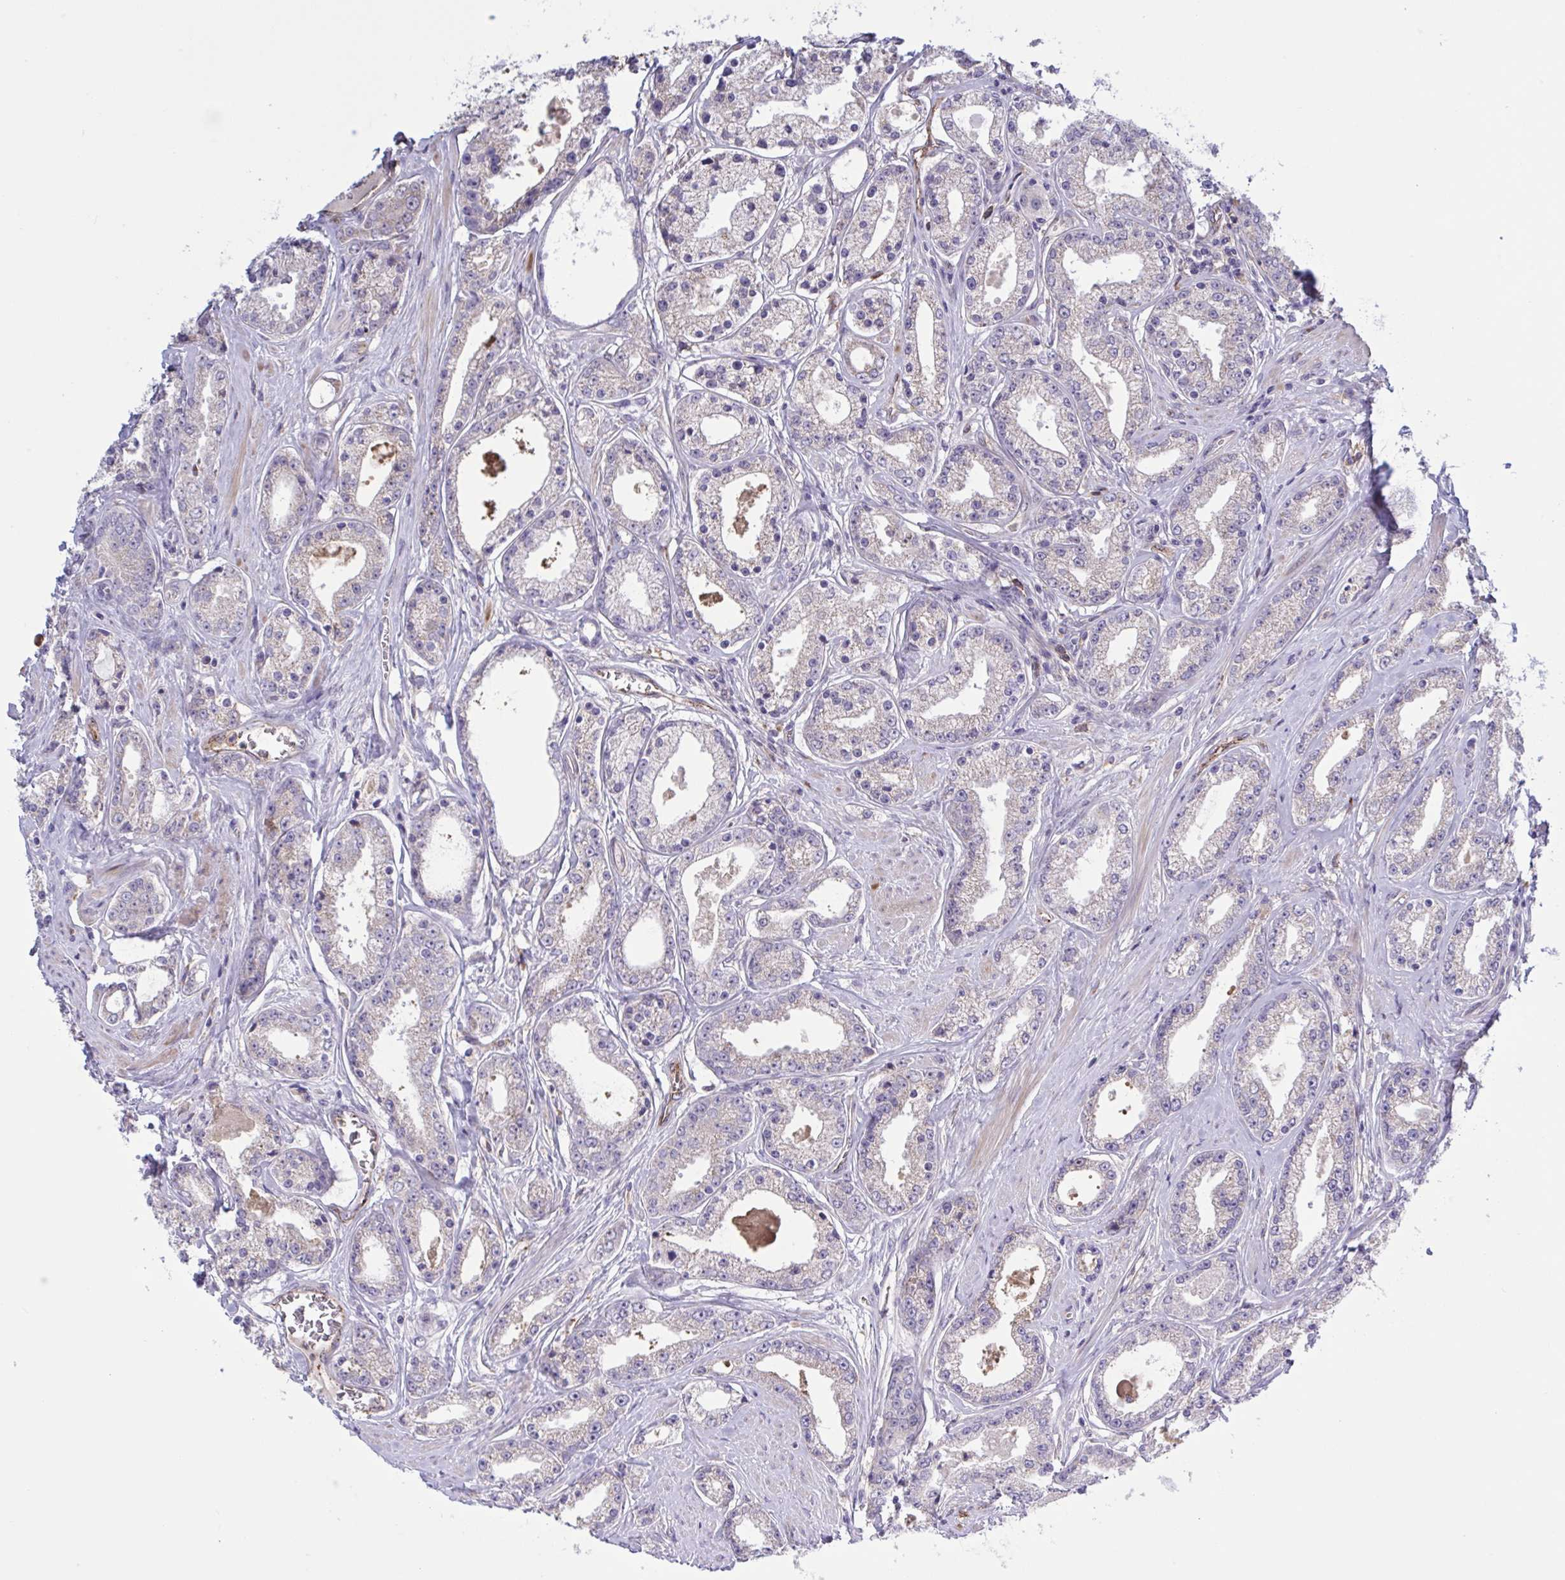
{"staining": {"intensity": "weak", "quantity": "25%-75%", "location": "cytoplasmic/membranous"}, "tissue": "prostate cancer", "cell_type": "Tumor cells", "image_type": "cancer", "snomed": [{"axis": "morphology", "description": "Adenocarcinoma, High grade"}, {"axis": "topography", "description": "Prostate"}], "caption": "This micrograph displays immunohistochemistry staining of human prostate cancer (high-grade adenocarcinoma), with low weak cytoplasmic/membranous positivity in about 25%-75% of tumor cells.", "gene": "CD101", "patient": {"sex": "male", "age": 66}}